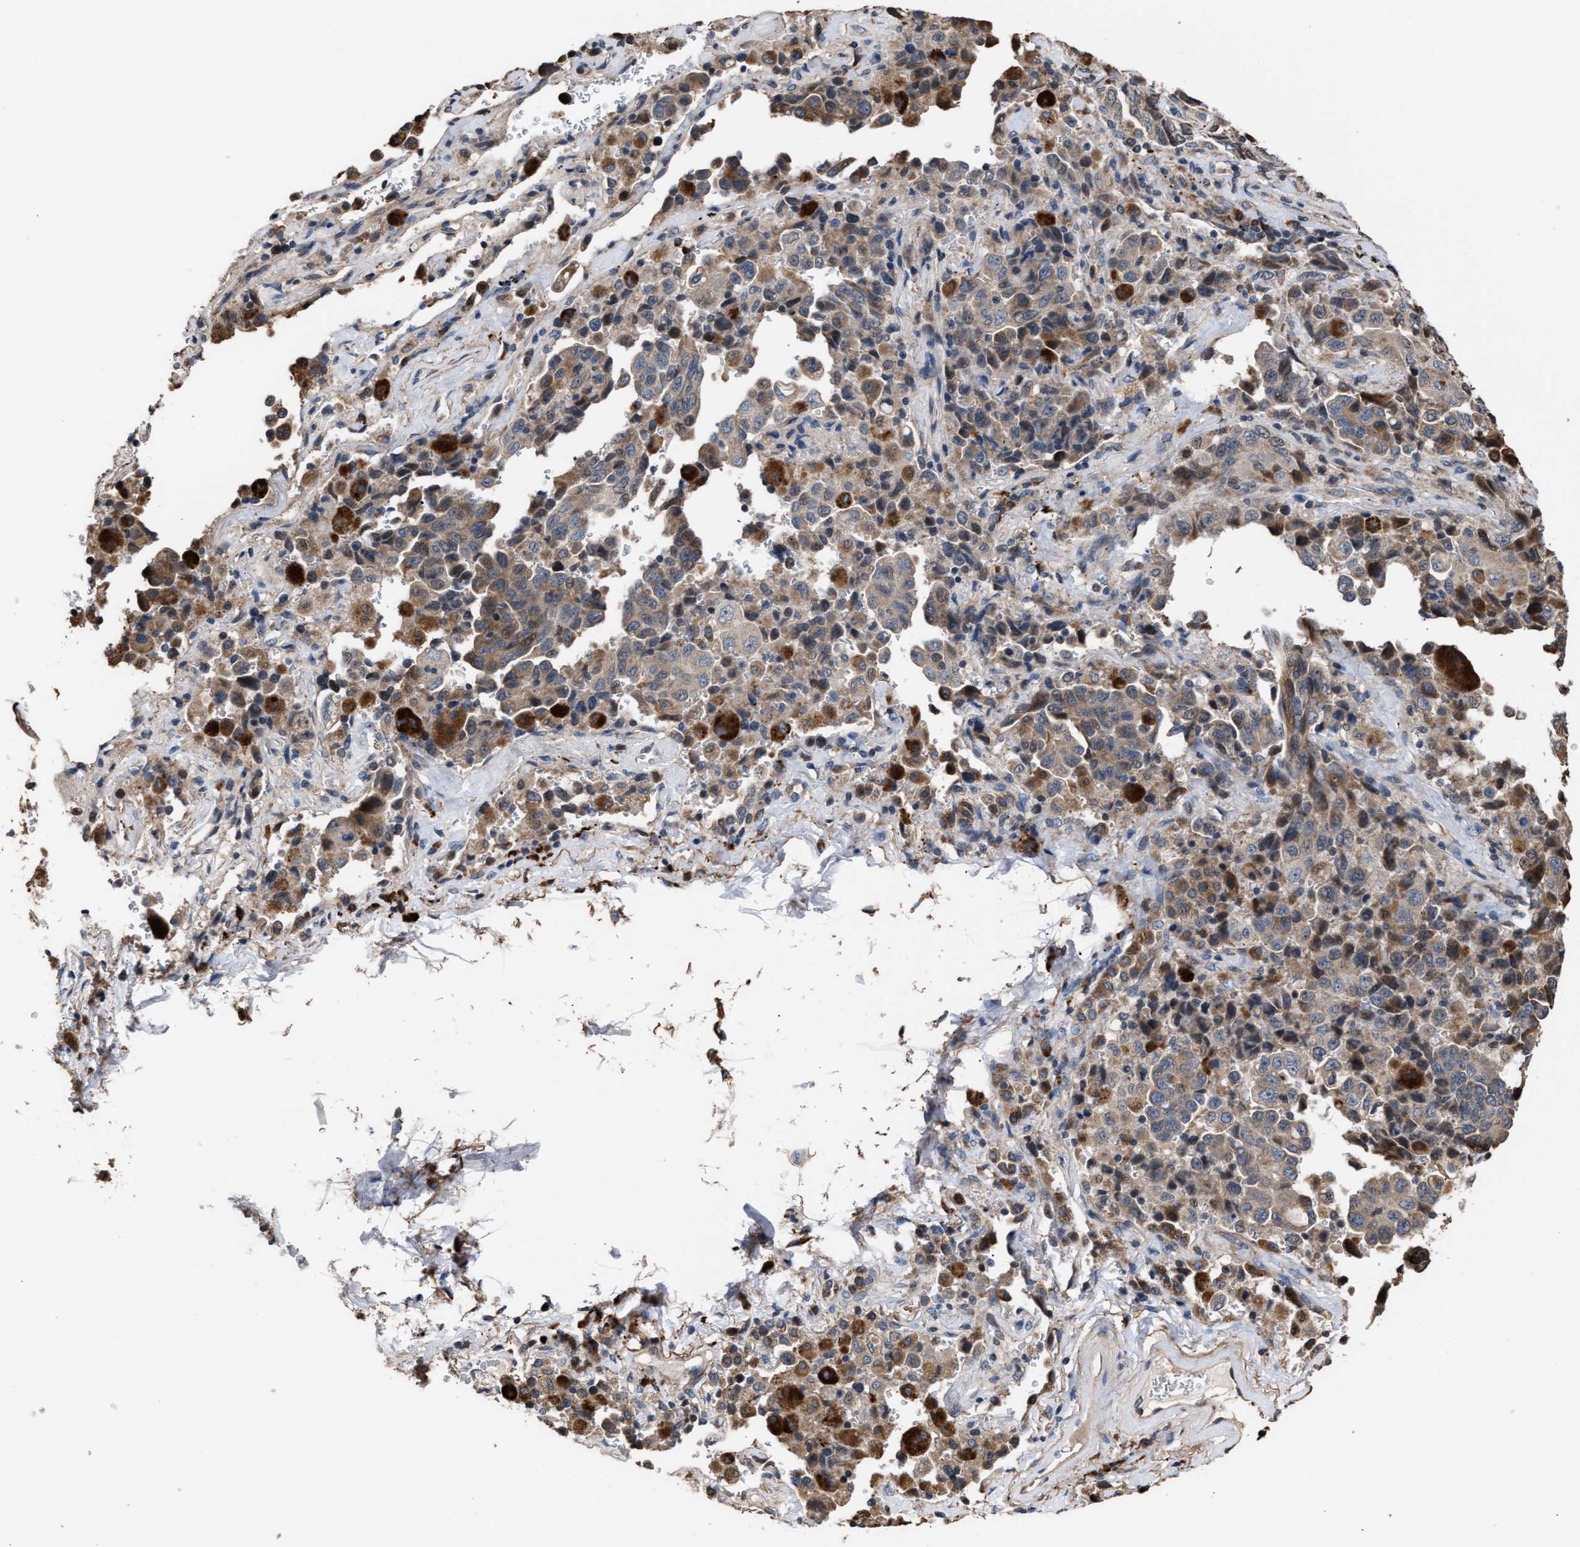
{"staining": {"intensity": "weak", "quantity": ">75%", "location": "cytoplasmic/membranous"}, "tissue": "lung cancer", "cell_type": "Tumor cells", "image_type": "cancer", "snomed": [{"axis": "morphology", "description": "Adenocarcinoma, NOS"}, {"axis": "topography", "description": "Lung"}], "caption": "Lung cancer stained with a brown dye exhibits weak cytoplasmic/membranous positive expression in approximately >75% of tumor cells.", "gene": "GOSR1", "patient": {"sex": "female", "age": 51}}